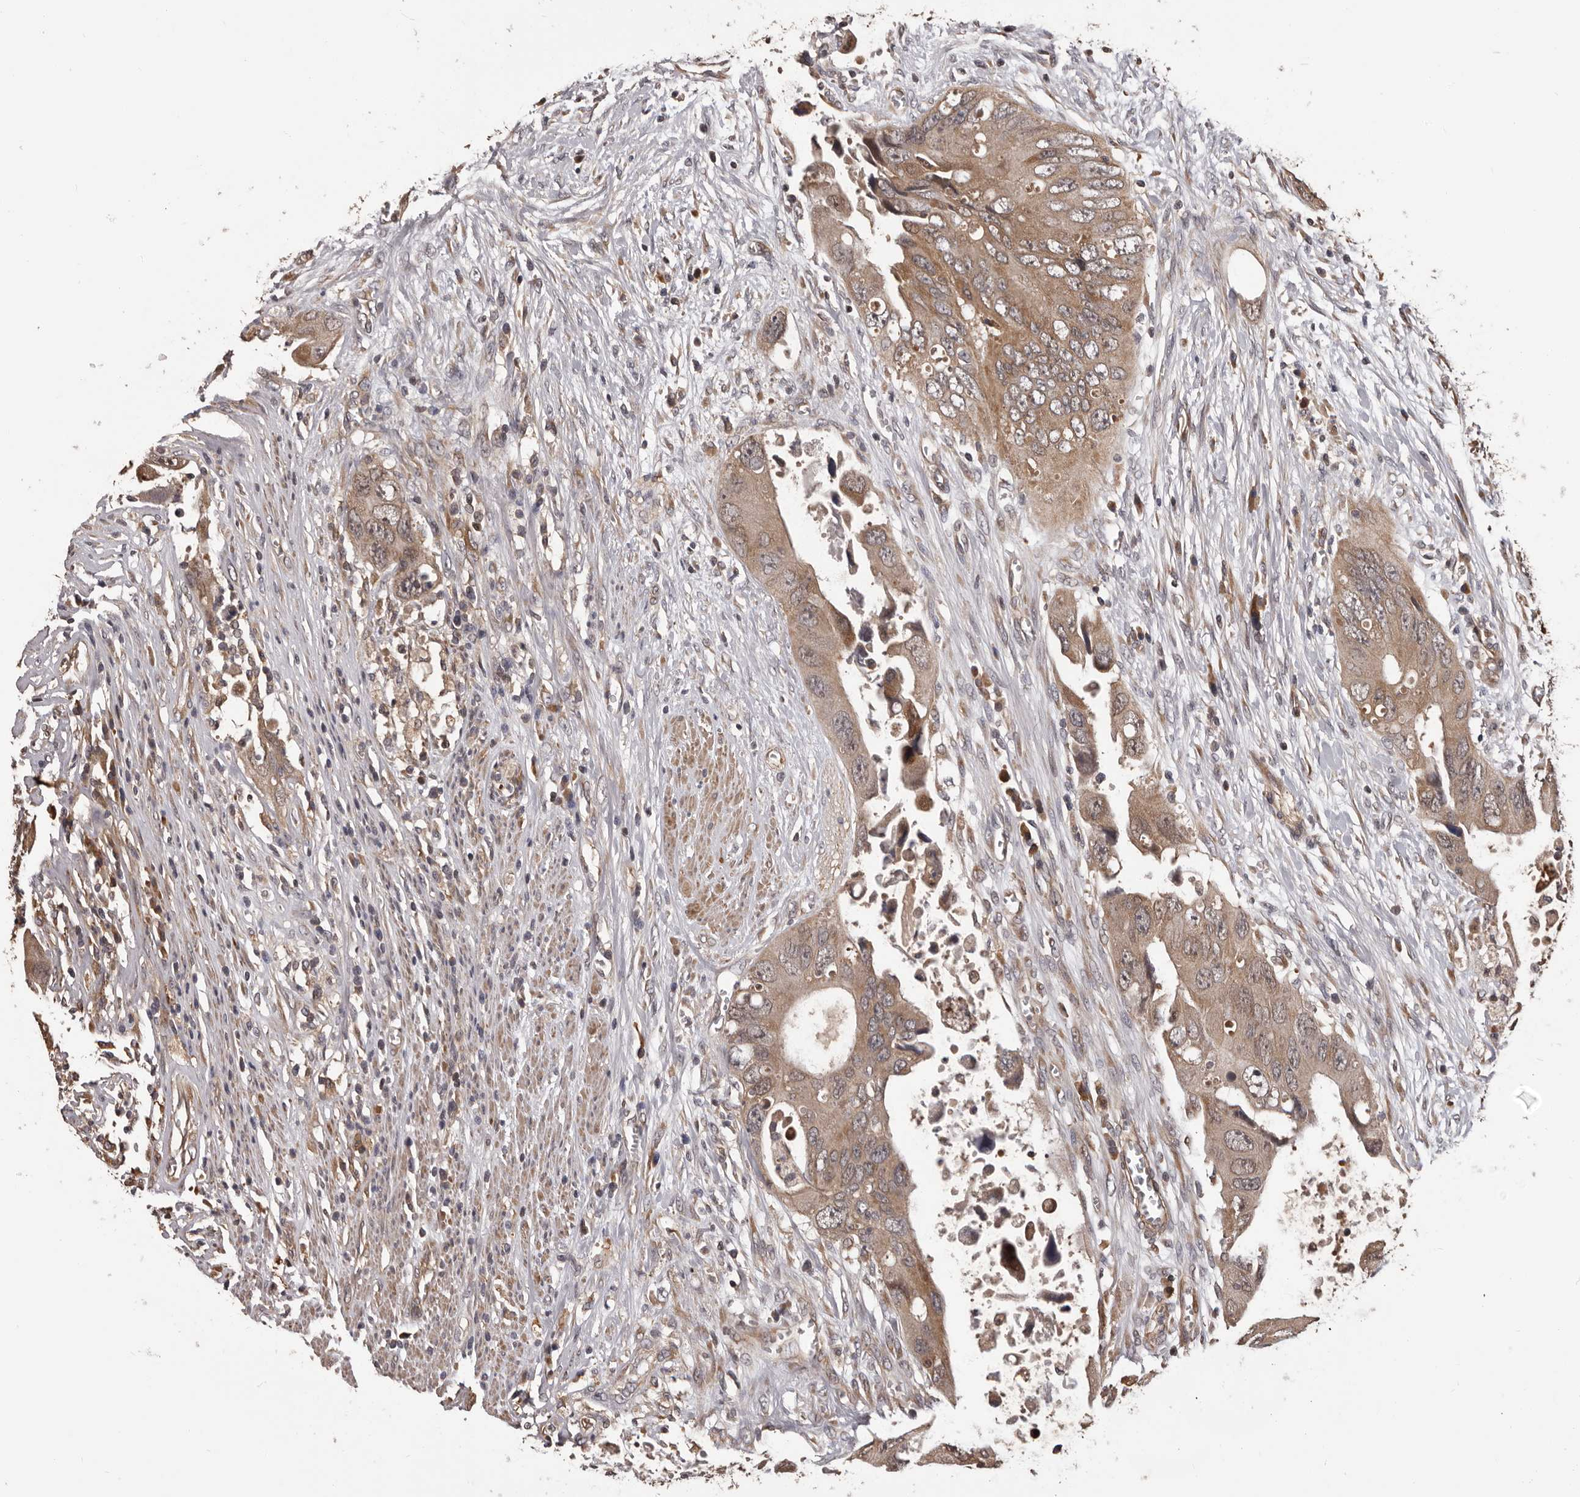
{"staining": {"intensity": "moderate", "quantity": ">75%", "location": "cytoplasmic/membranous"}, "tissue": "colorectal cancer", "cell_type": "Tumor cells", "image_type": "cancer", "snomed": [{"axis": "morphology", "description": "Adenocarcinoma, NOS"}, {"axis": "topography", "description": "Rectum"}], "caption": "Protein analysis of colorectal cancer tissue displays moderate cytoplasmic/membranous expression in about >75% of tumor cells.", "gene": "ADAMTS2", "patient": {"sex": "male", "age": 70}}